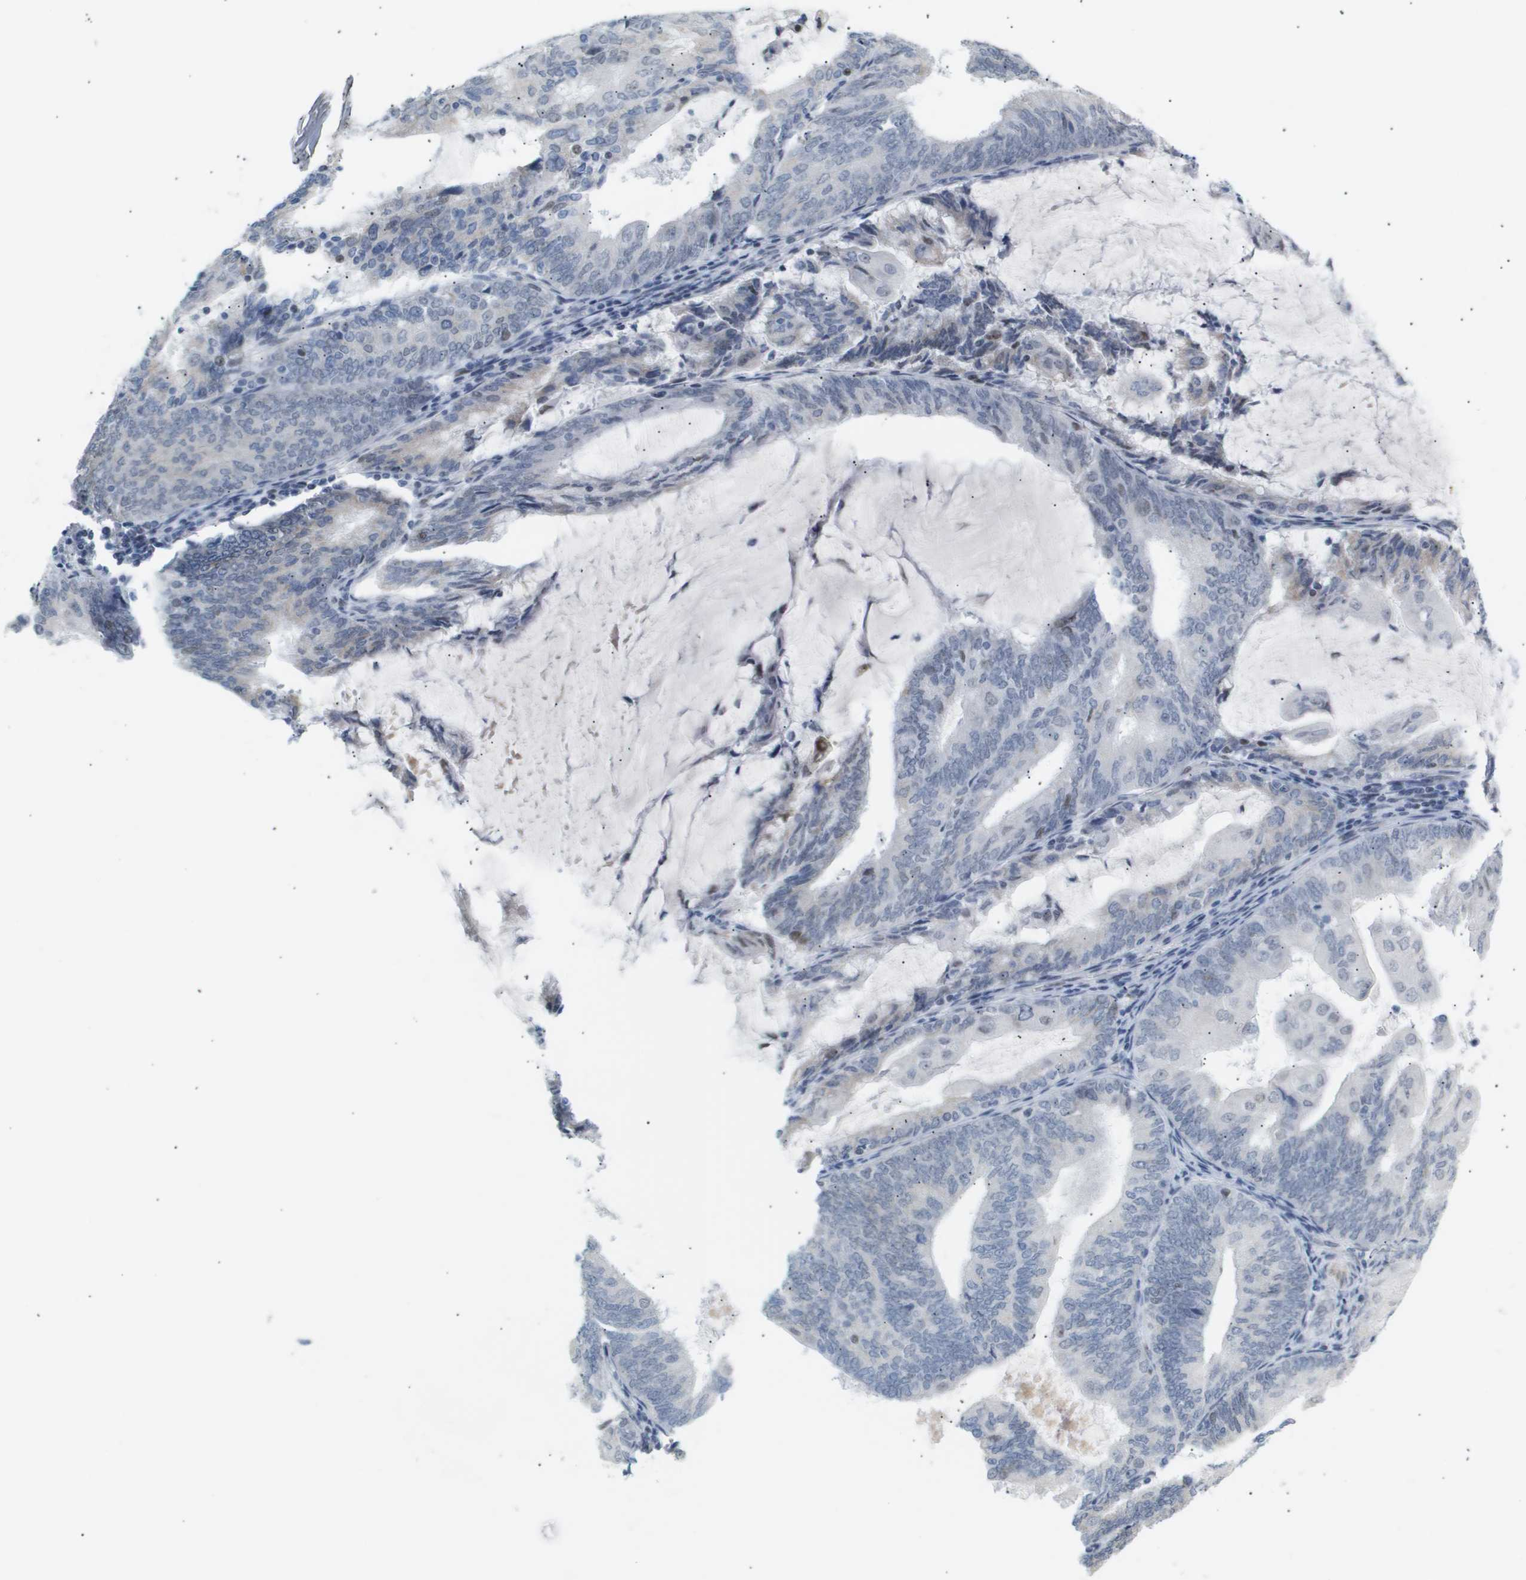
{"staining": {"intensity": "negative", "quantity": "none", "location": "none"}, "tissue": "endometrial cancer", "cell_type": "Tumor cells", "image_type": "cancer", "snomed": [{"axis": "morphology", "description": "Adenocarcinoma, NOS"}, {"axis": "topography", "description": "Endometrium"}], "caption": "The micrograph reveals no significant positivity in tumor cells of adenocarcinoma (endometrial).", "gene": "PPARD", "patient": {"sex": "female", "age": 81}}